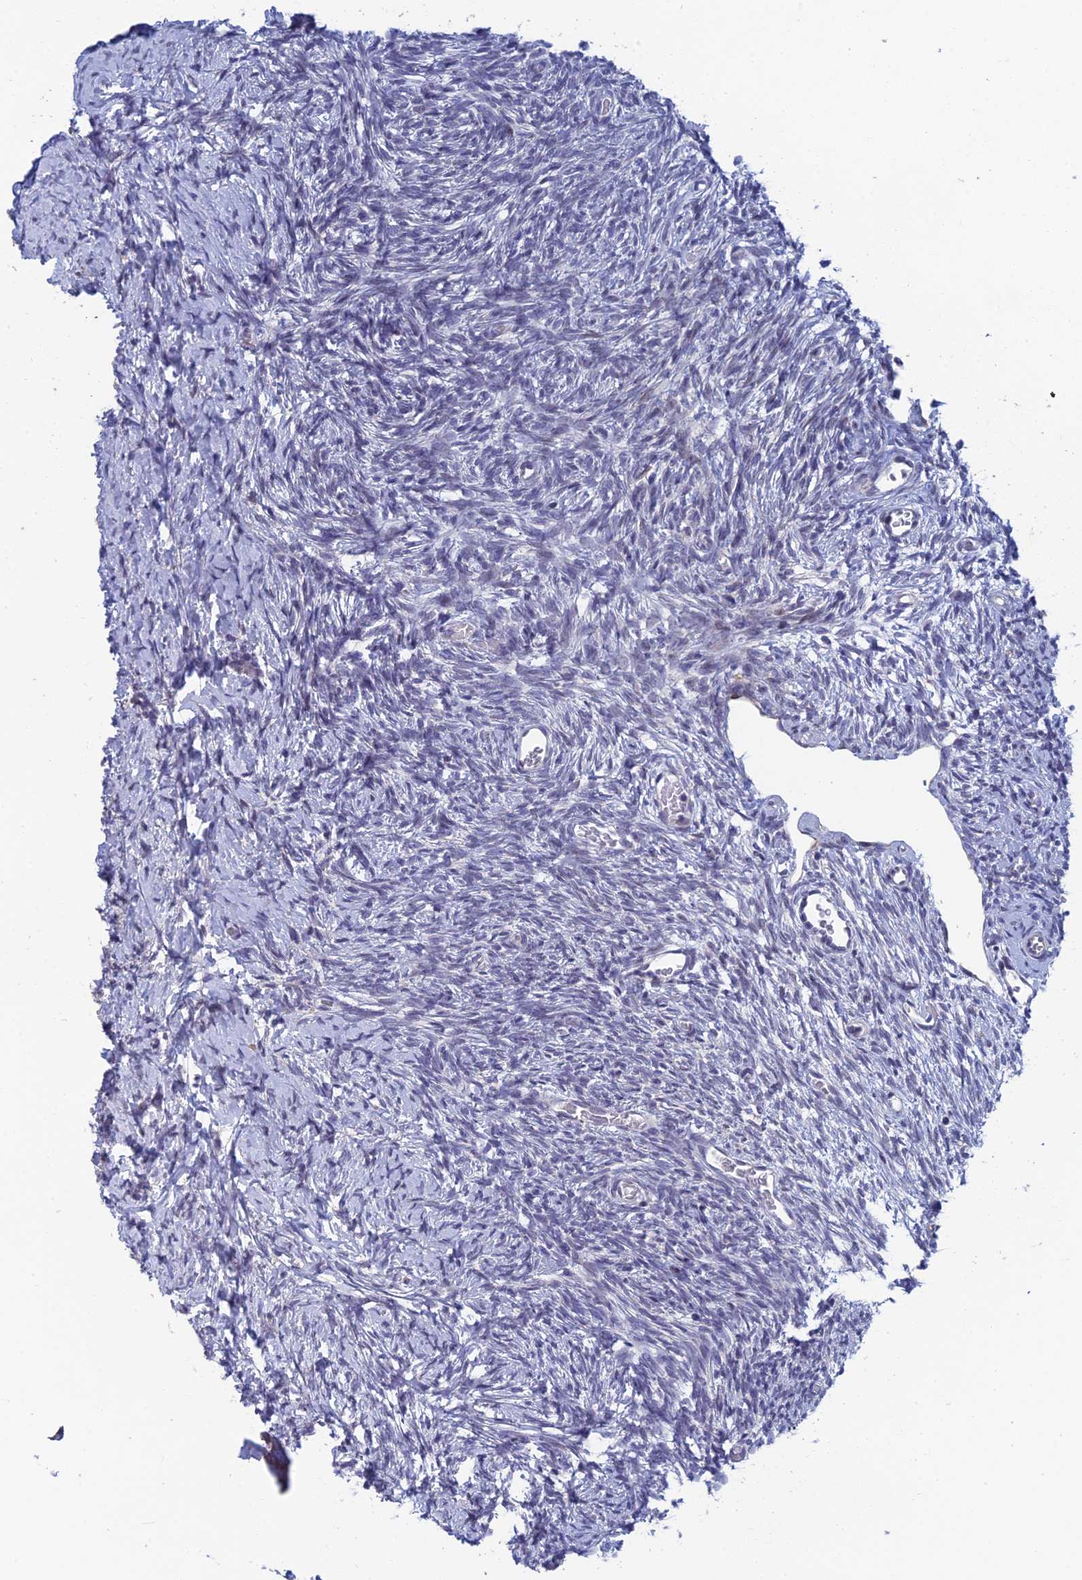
{"staining": {"intensity": "negative", "quantity": "none", "location": "none"}, "tissue": "ovary", "cell_type": "Ovarian stroma cells", "image_type": "normal", "snomed": [{"axis": "morphology", "description": "Normal tissue, NOS"}, {"axis": "topography", "description": "Ovary"}], "caption": "Ovary stained for a protein using IHC shows no expression ovarian stroma cells.", "gene": "SRA1", "patient": {"sex": "female", "age": 39}}